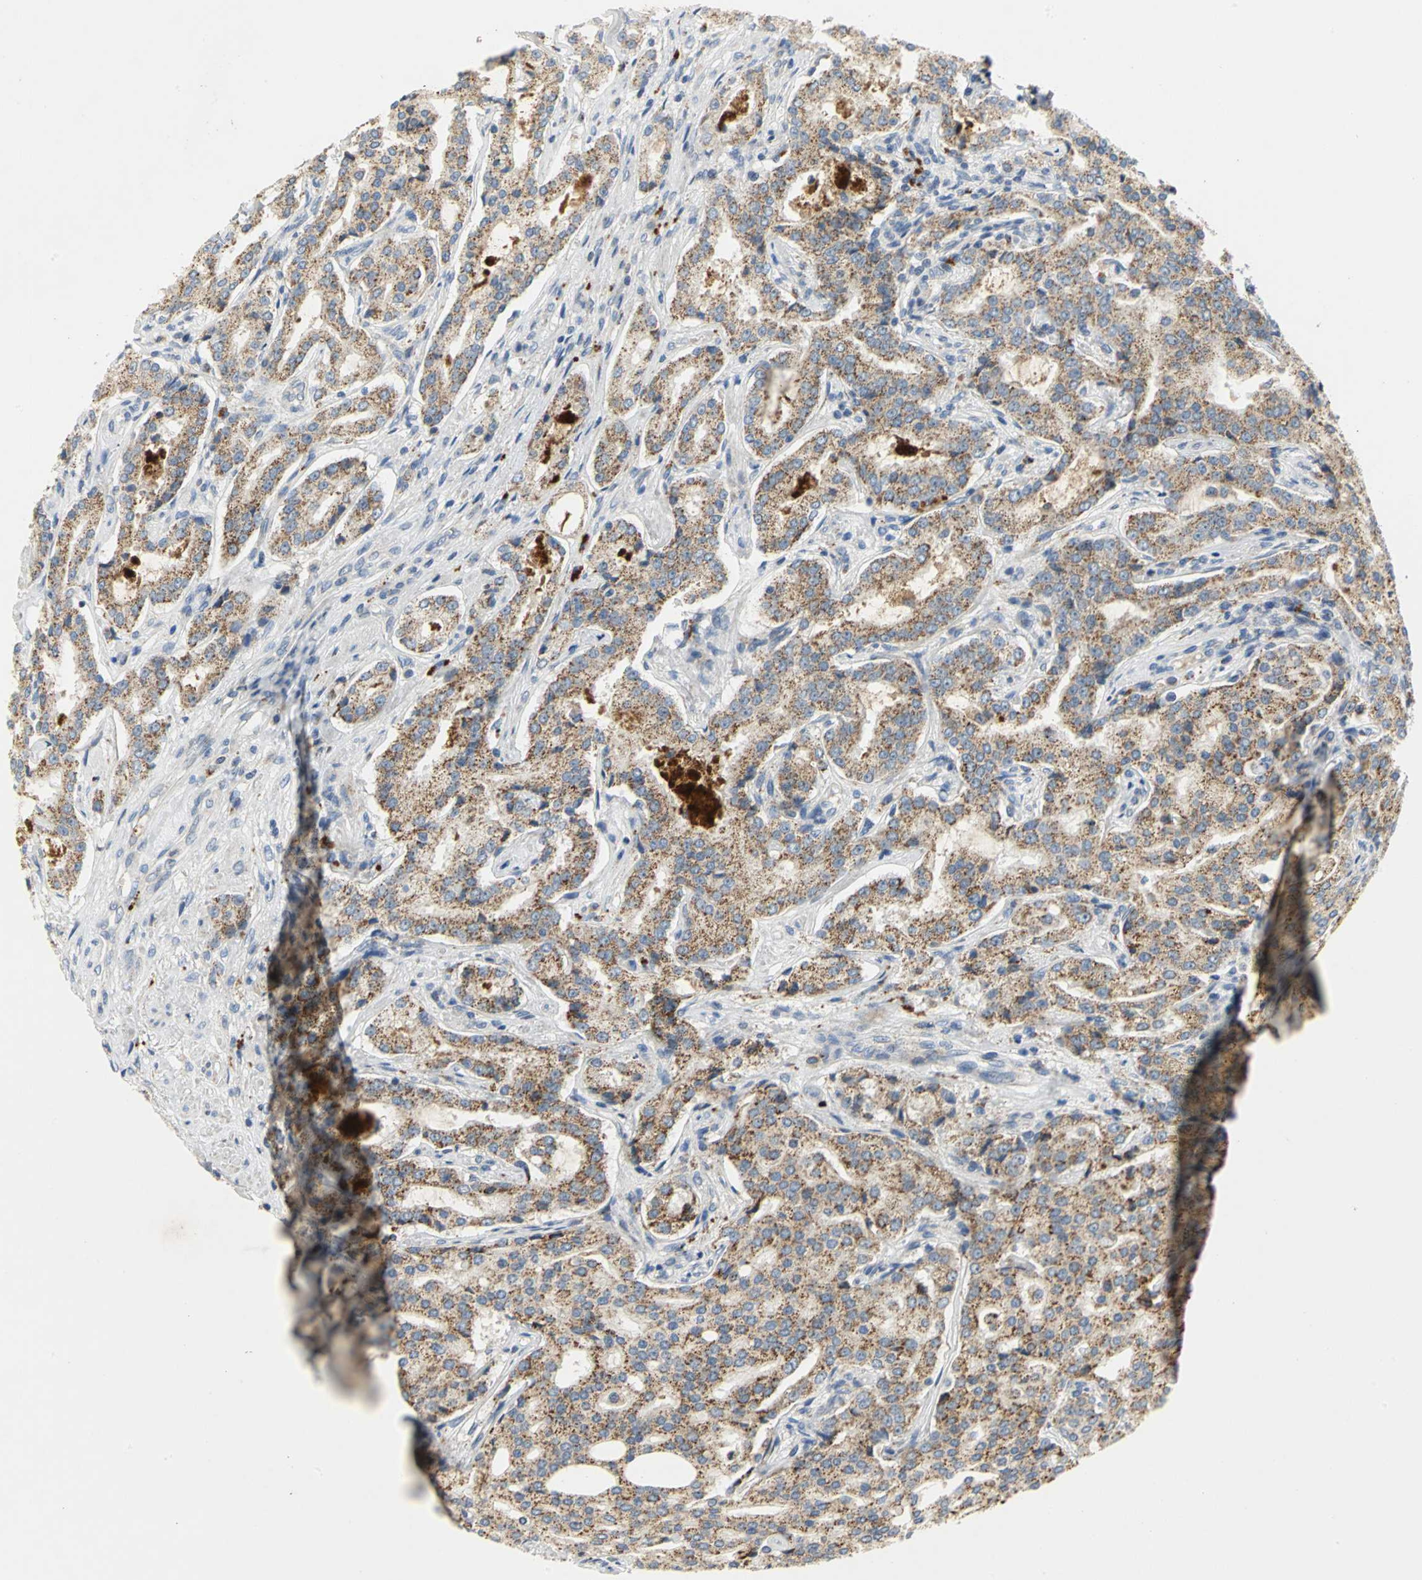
{"staining": {"intensity": "moderate", "quantity": ">75%", "location": "cytoplasmic/membranous"}, "tissue": "prostate cancer", "cell_type": "Tumor cells", "image_type": "cancer", "snomed": [{"axis": "morphology", "description": "Adenocarcinoma, High grade"}, {"axis": "topography", "description": "Prostate"}], "caption": "Prostate high-grade adenocarcinoma stained with a protein marker demonstrates moderate staining in tumor cells.", "gene": "SPPL2B", "patient": {"sex": "male", "age": 72}}